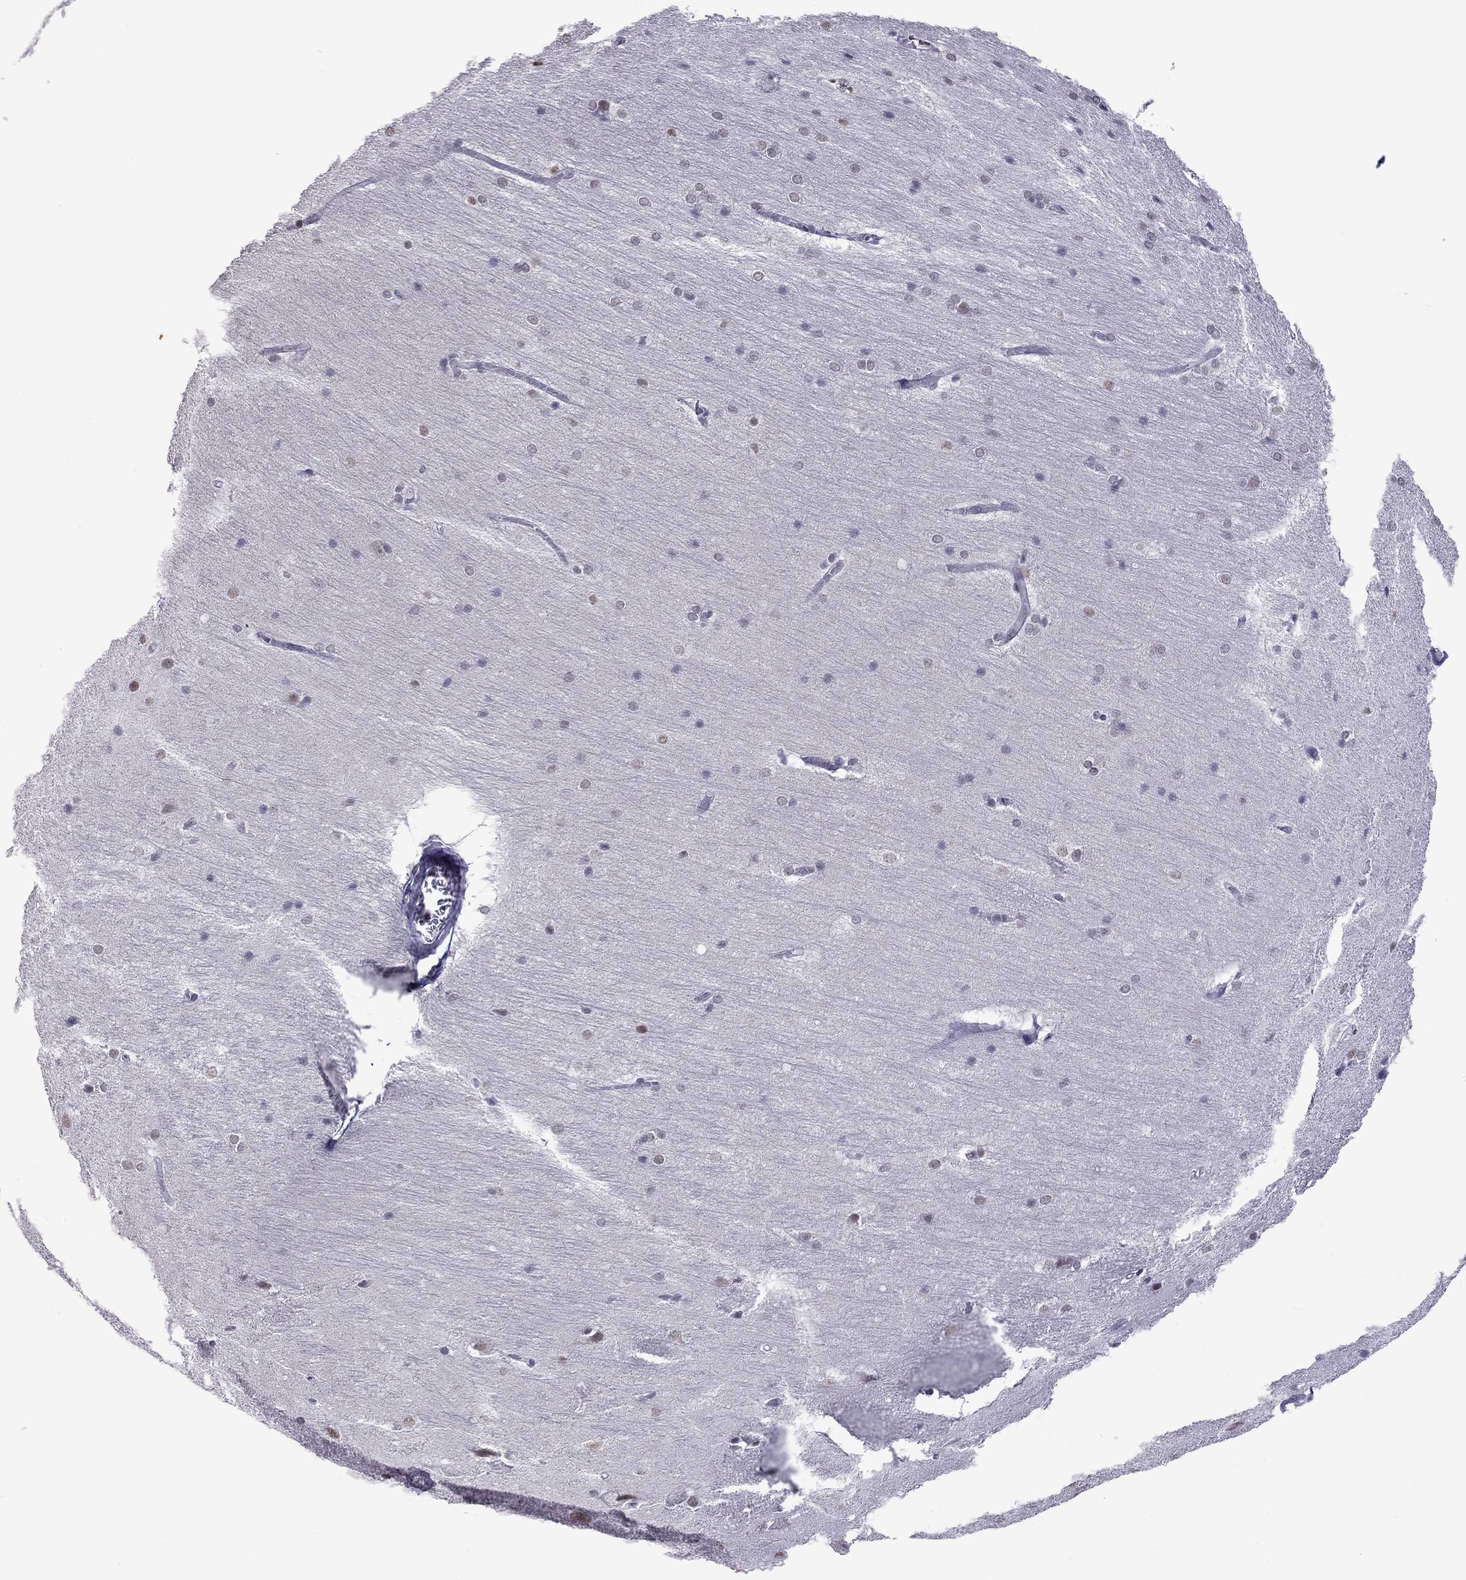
{"staining": {"intensity": "negative", "quantity": "none", "location": "none"}, "tissue": "hippocampus", "cell_type": "Glial cells", "image_type": "normal", "snomed": [{"axis": "morphology", "description": "Normal tissue, NOS"}, {"axis": "topography", "description": "Cerebral cortex"}, {"axis": "topography", "description": "Hippocampus"}], "caption": "Glial cells show no significant protein positivity in normal hippocampus.", "gene": "PPP1R3A", "patient": {"sex": "female", "age": 19}}